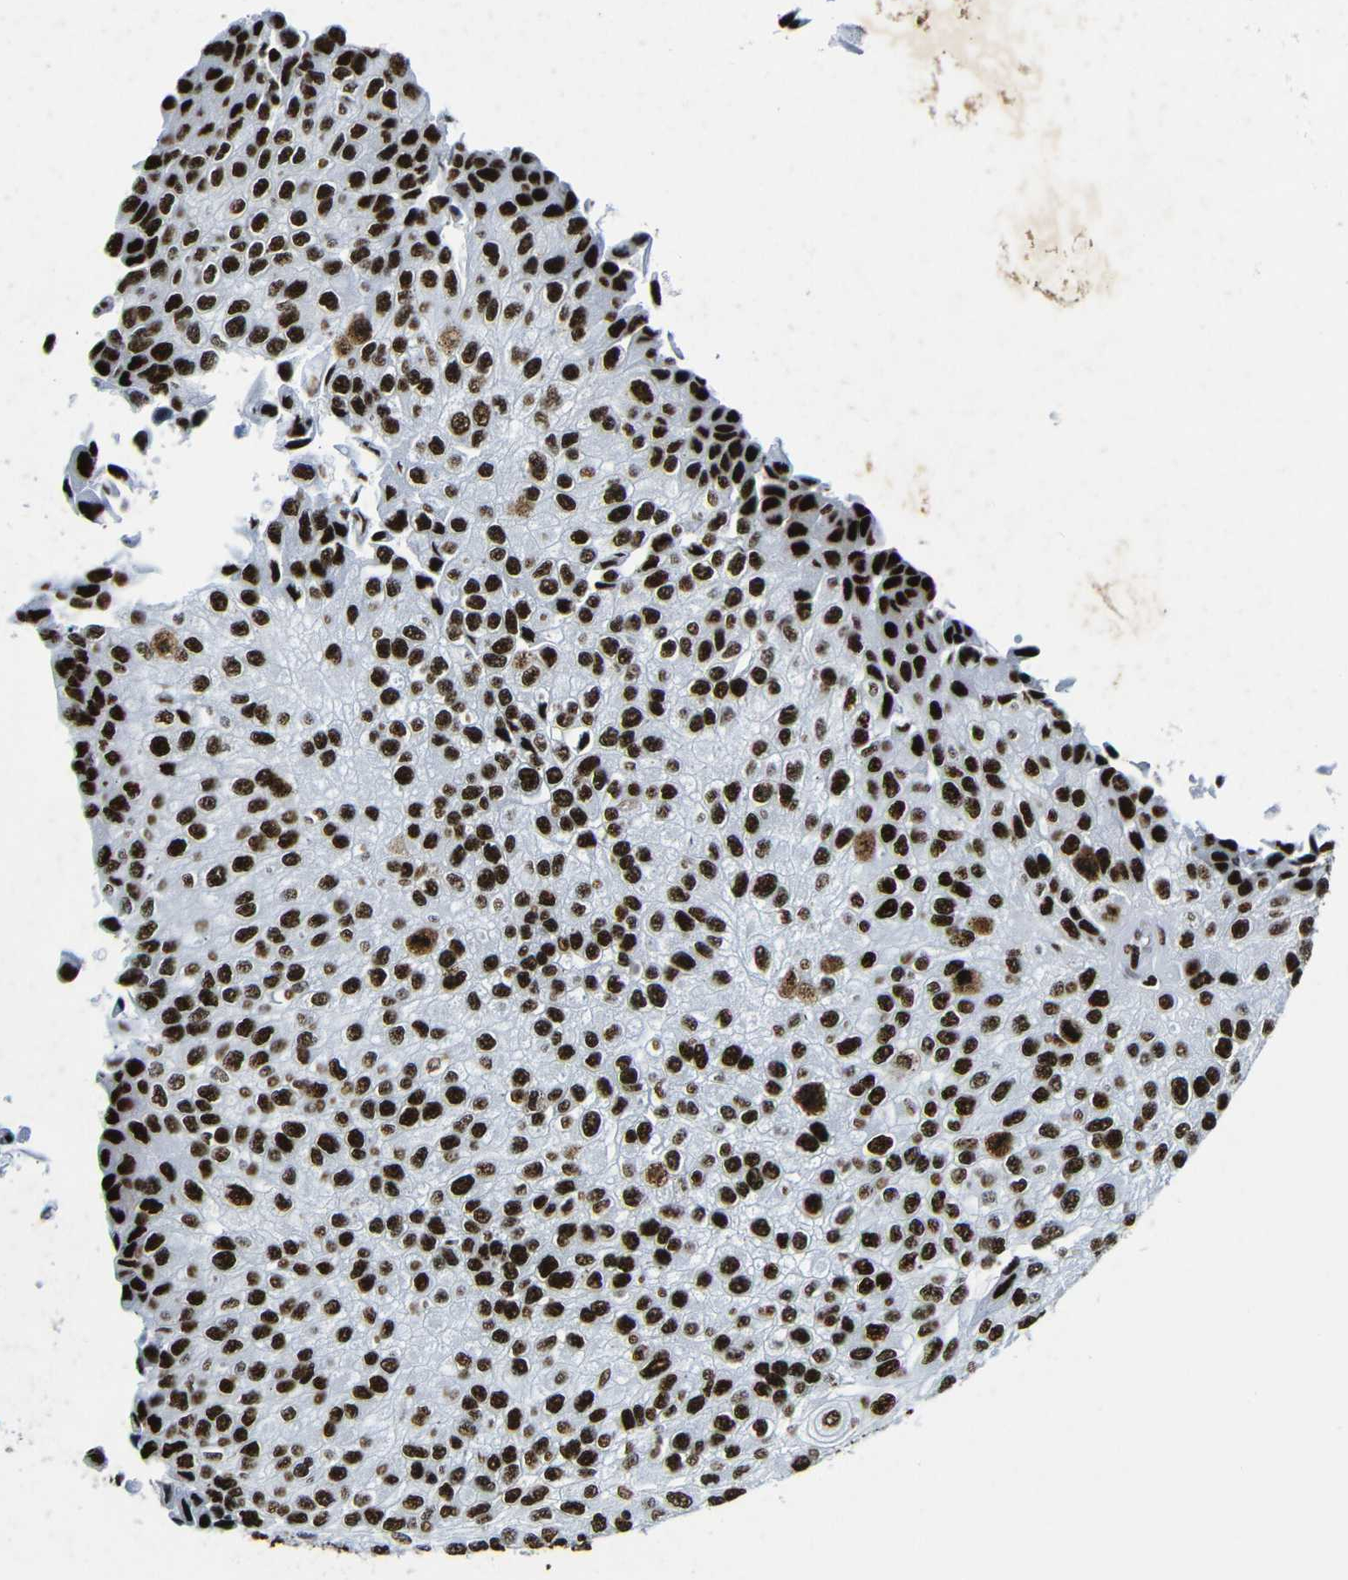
{"staining": {"intensity": "strong", "quantity": ">75%", "location": "nuclear"}, "tissue": "urothelial cancer", "cell_type": "Tumor cells", "image_type": "cancer", "snomed": [{"axis": "morphology", "description": "Urothelial carcinoma, High grade"}, {"axis": "topography", "description": "Kidney"}, {"axis": "topography", "description": "Urinary bladder"}], "caption": "There is high levels of strong nuclear positivity in tumor cells of urothelial cancer, as demonstrated by immunohistochemical staining (brown color).", "gene": "SRSF1", "patient": {"sex": "male", "age": 77}}